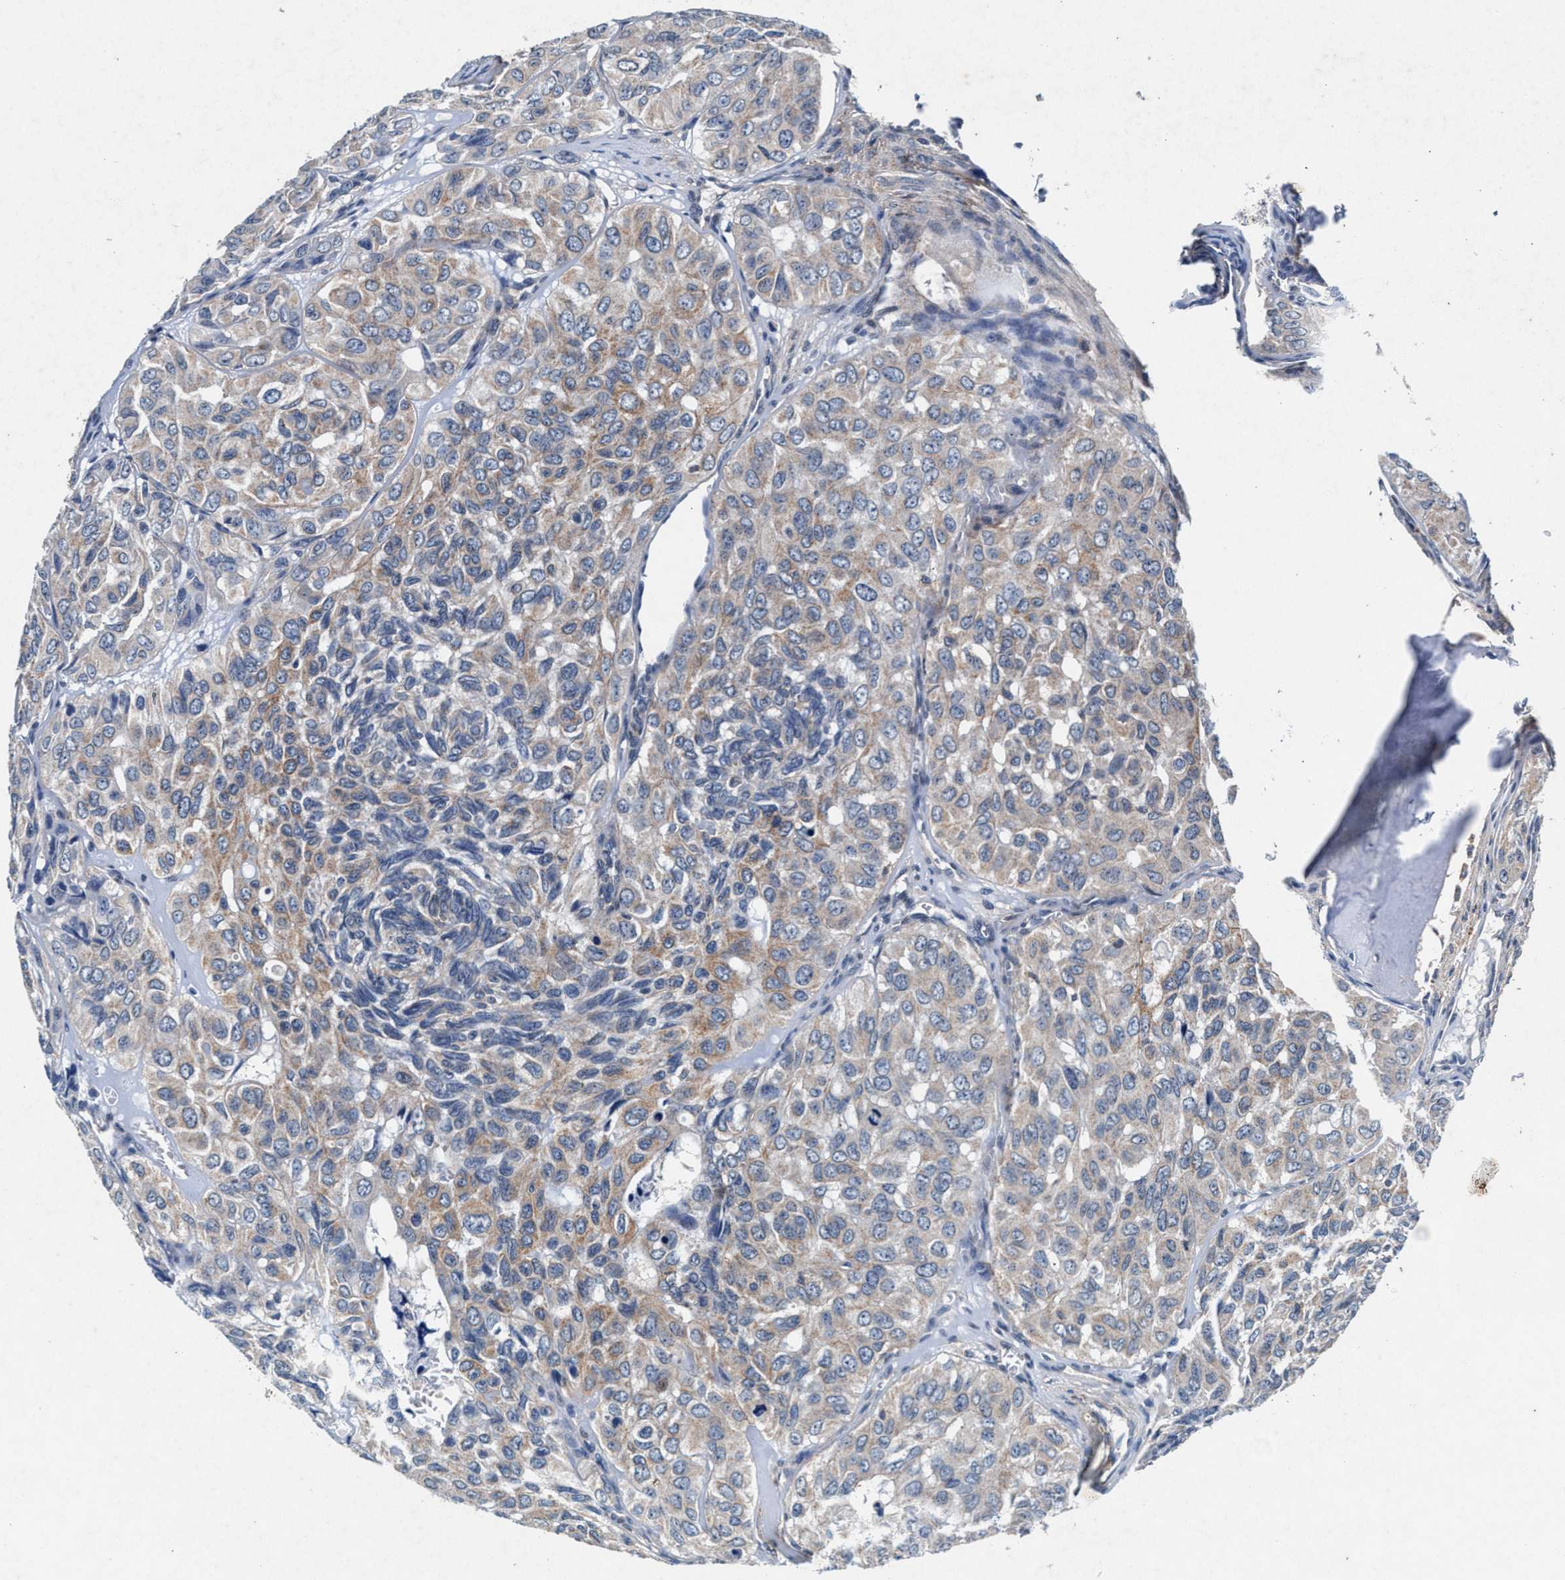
{"staining": {"intensity": "weak", "quantity": "25%-75%", "location": "cytoplasmic/membranous"}, "tissue": "head and neck cancer", "cell_type": "Tumor cells", "image_type": "cancer", "snomed": [{"axis": "morphology", "description": "Adenocarcinoma, NOS"}, {"axis": "topography", "description": "Salivary gland, NOS"}, {"axis": "topography", "description": "Head-Neck"}], "caption": "A photomicrograph showing weak cytoplasmic/membranous staining in about 25%-75% of tumor cells in head and neck adenocarcinoma, as visualized by brown immunohistochemical staining.", "gene": "SLC8A1", "patient": {"sex": "female", "age": 76}}